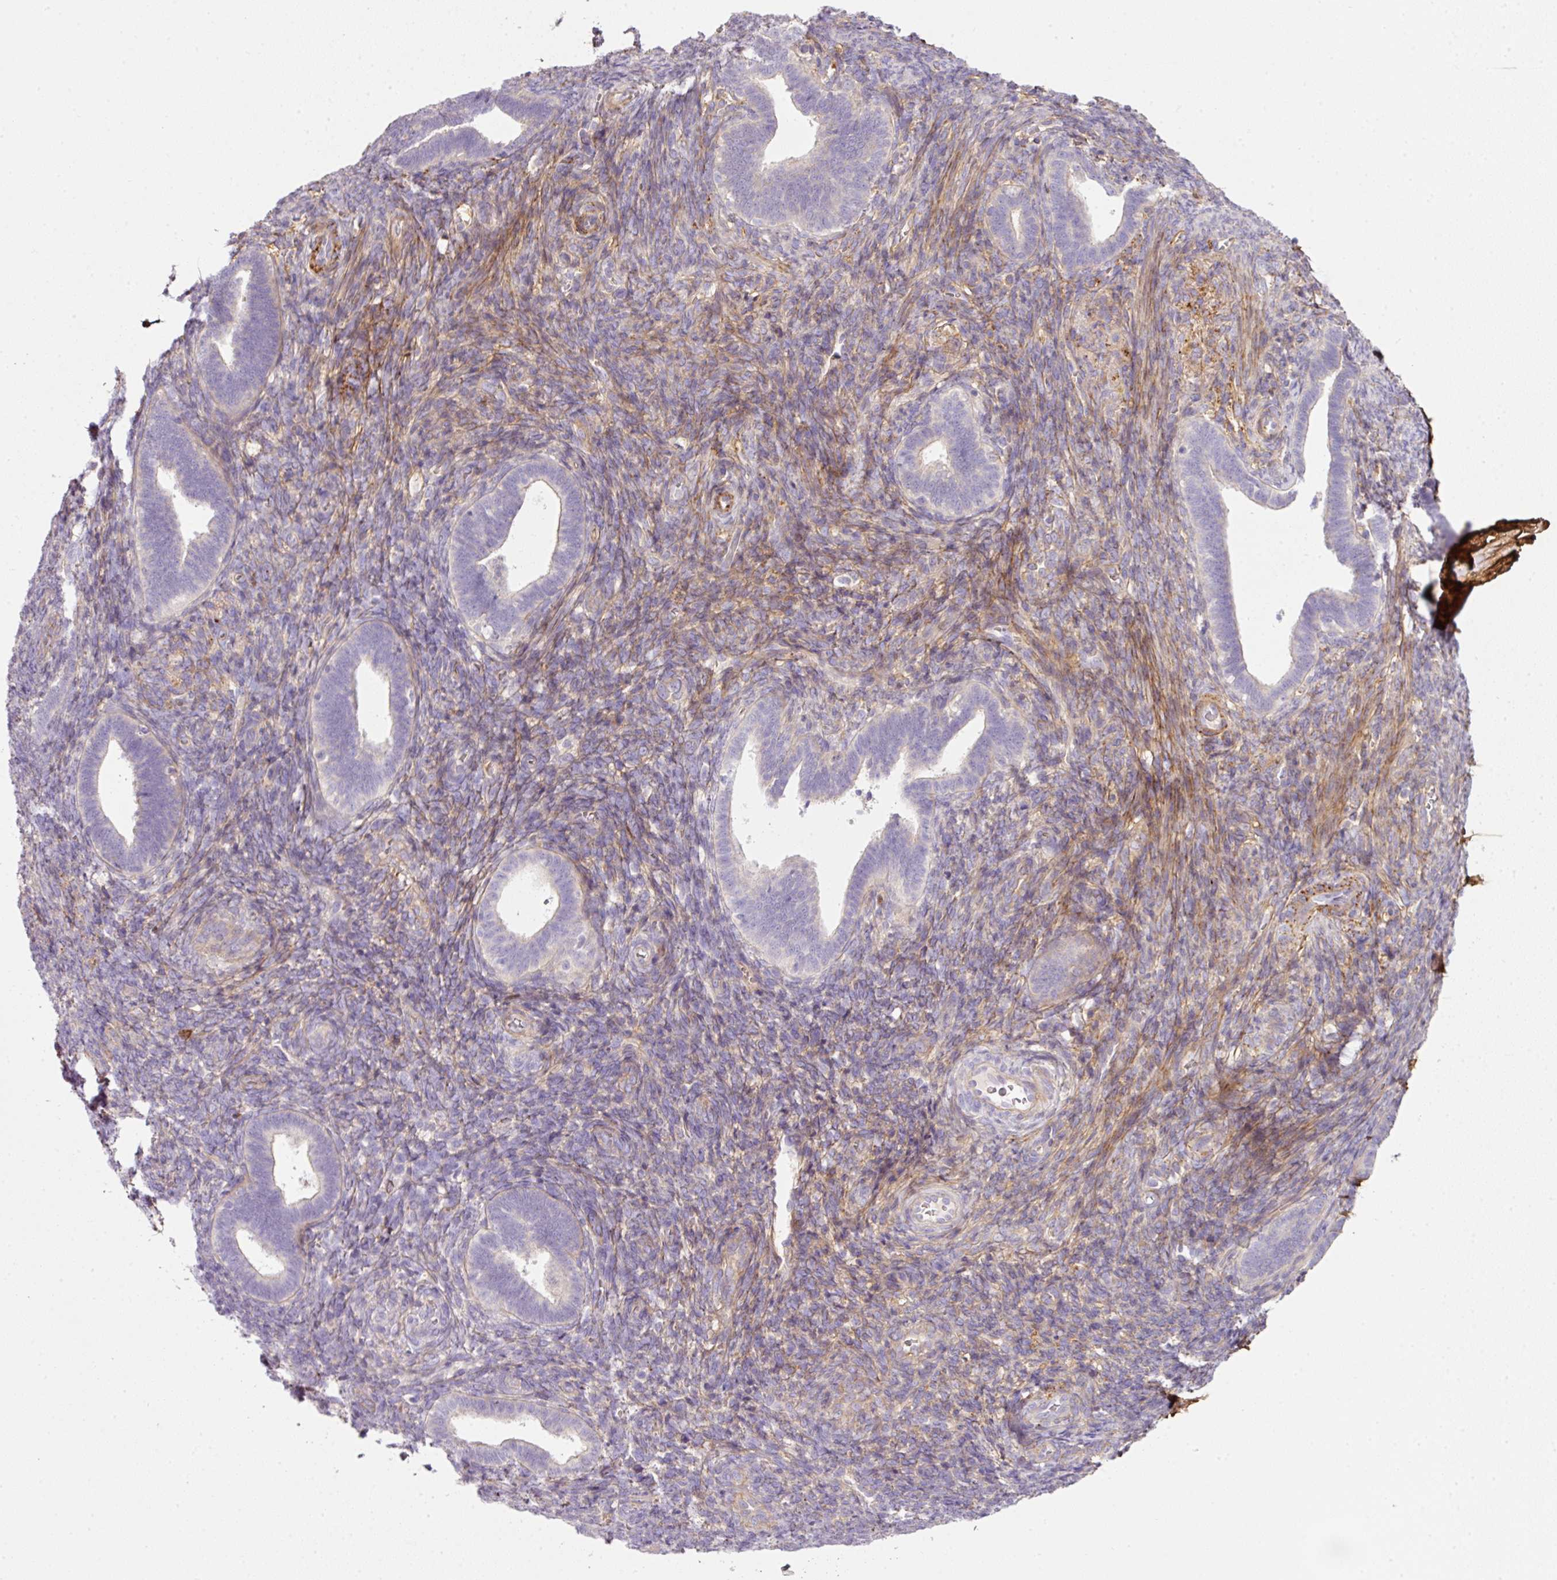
{"staining": {"intensity": "negative", "quantity": "none", "location": "none"}, "tissue": "endometrium", "cell_type": "Cells in endometrial stroma", "image_type": "normal", "snomed": [{"axis": "morphology", "description": "Normal tissue, NOS"}, {"axis": "topography", "description": "Endometrium"}], "caption": "A high-resolution image shows immunohistochemistry (IHC) staining of benign endometrium, which shows no significant staining in cells in endometrial stroma. Brightfield microscopy of immunohistochemistry (IHC) stained with DAB (brown) and hematoxylin (blue), captured at high magnification.", "gene": "SOS2", "patient": {"sex": "female", "age": 34}}